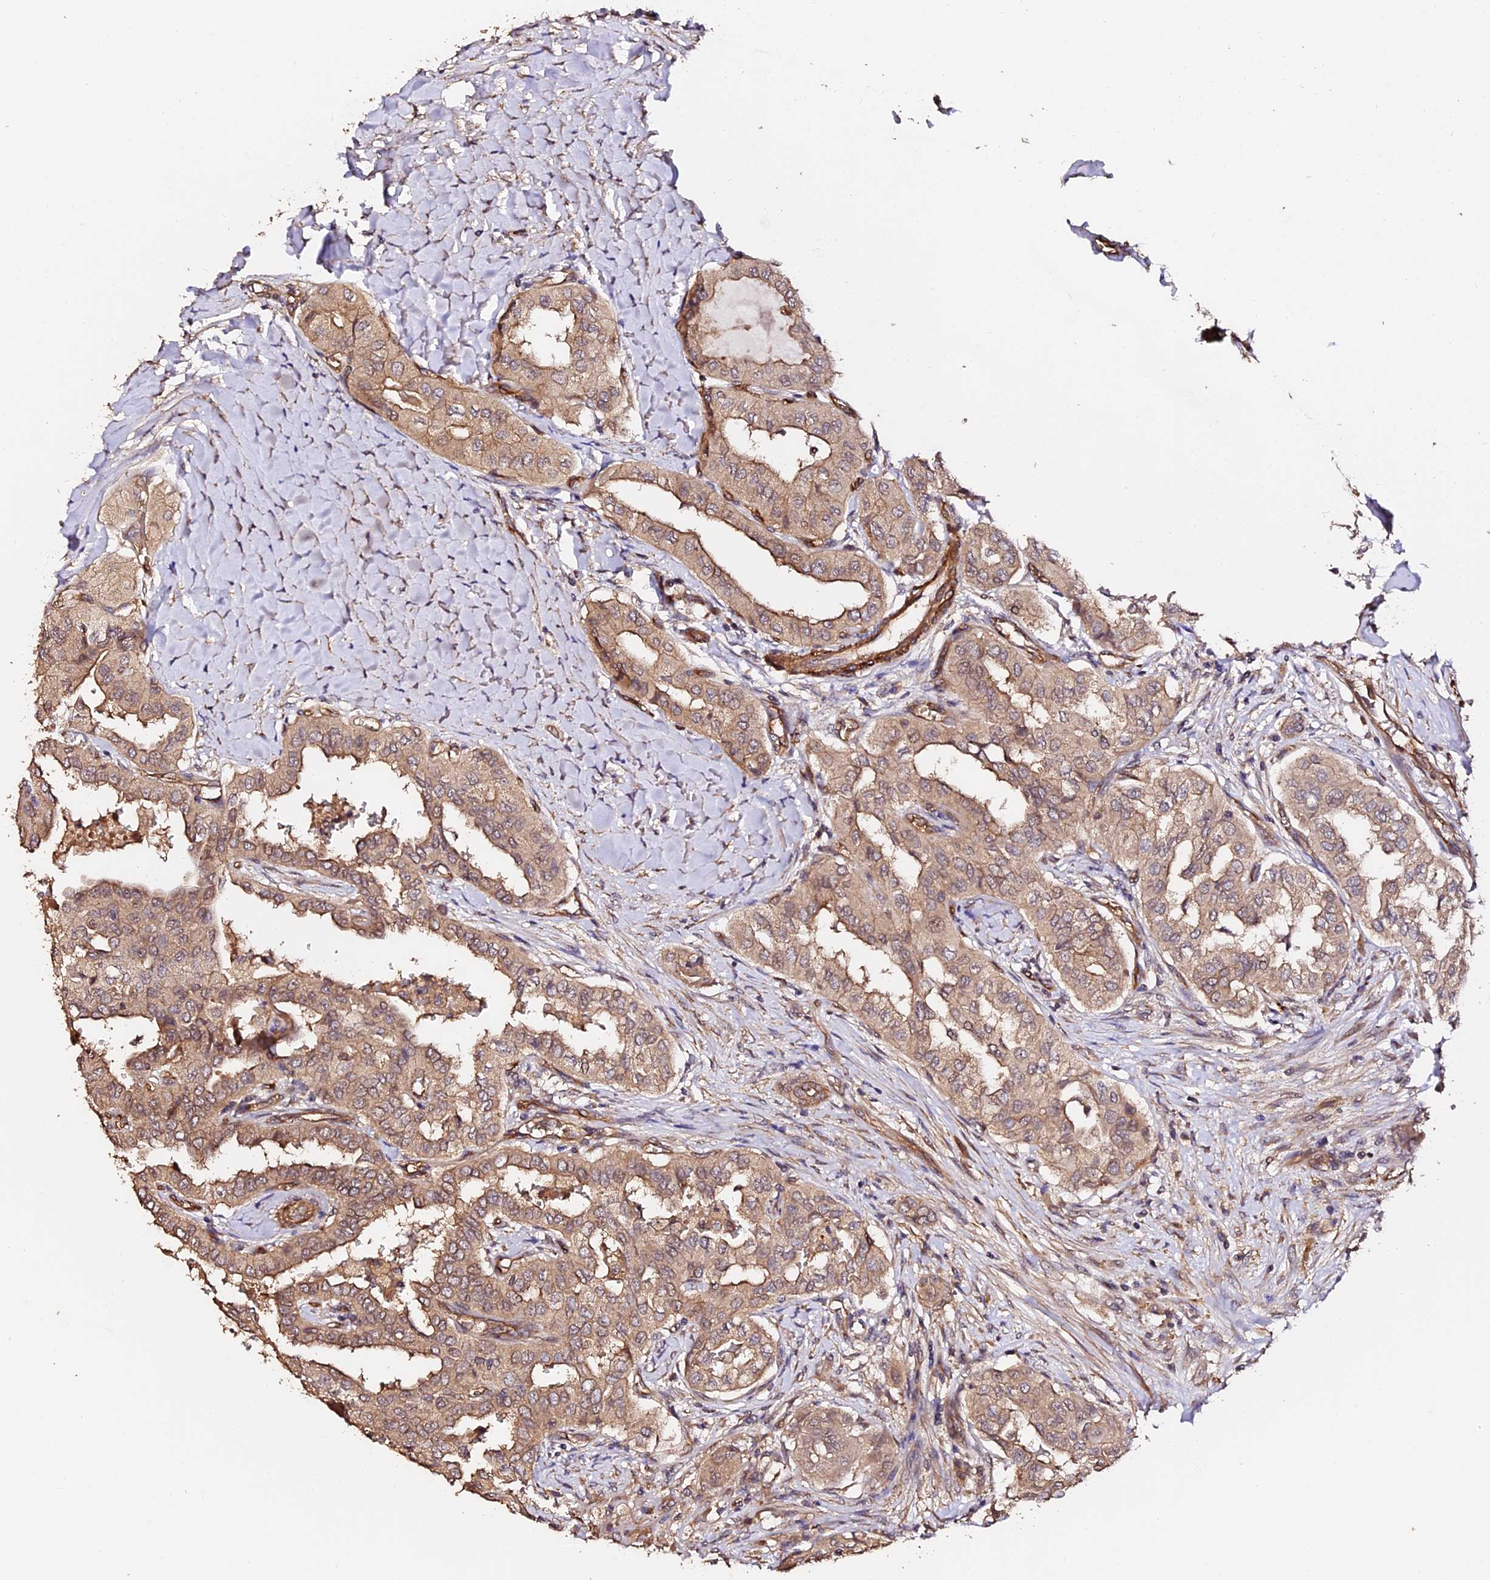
{"staining": {"intensity": "moderate", "quantity": ">75%", "location": "cytoplasmic/membranous"}, "tissue": "thyroid cancer", "cell_type": "Tumor cells", "image_type": "cancer", "snomed": [{"axis": "morphology", "description": "Papillary adenocarcinoma, NOS"}, {"axis": "topography", "description": "Thyroid gland"}], "caption": "IHC of human papillary adenocarcinoma (thyroid) reveals medium levels of moderate cytoplasmic/membranous staining in about >75% of tumor cells.", "gene": "TDO2", "patient": {"sex": "female", "age": 59}}